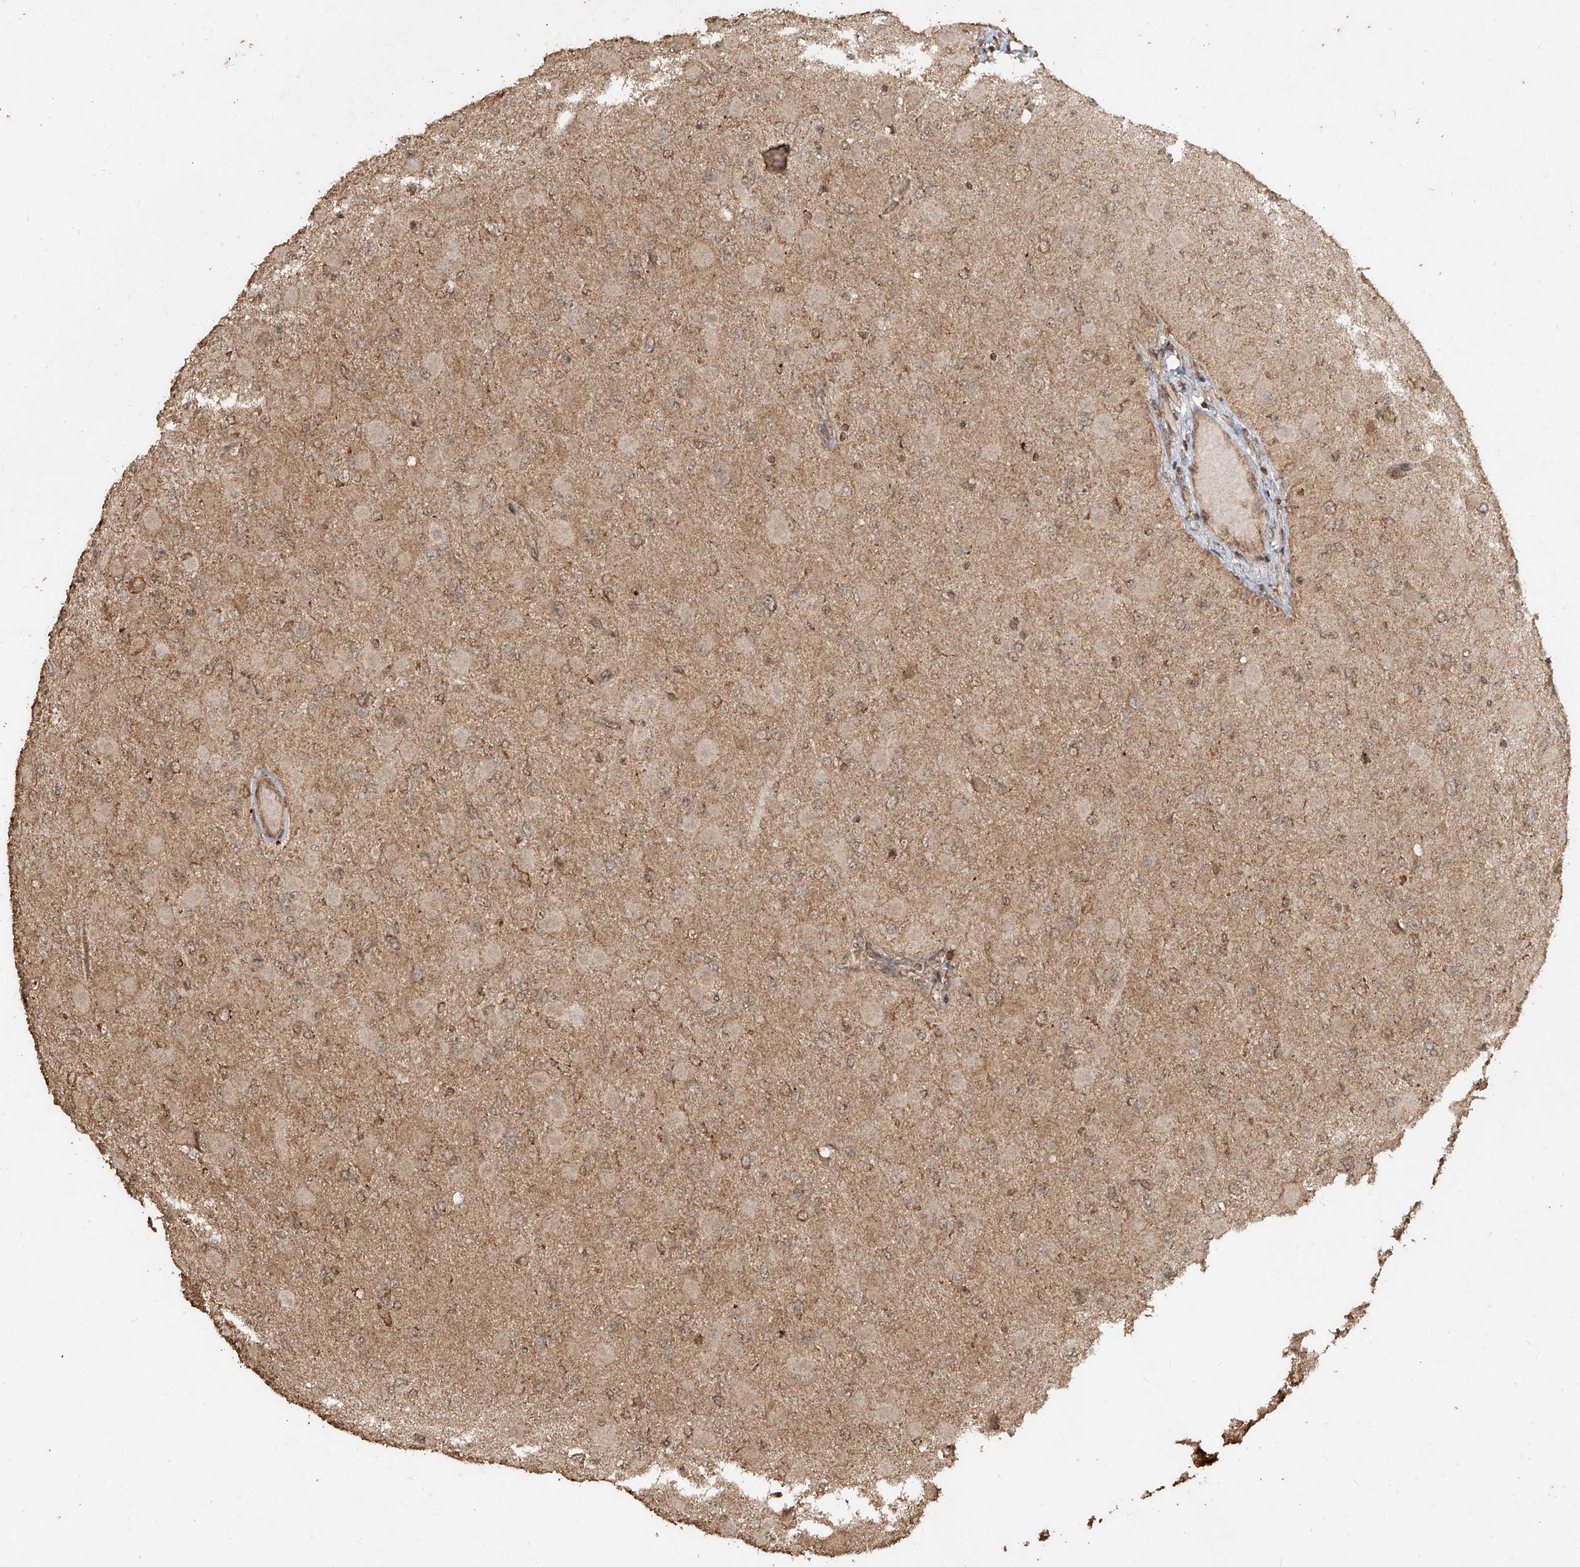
{"staining": {"intensity": "negative", "quantity": "none", "location": "none"}, "tissue": "glioma", "cell_type": "Tumor cells", "image_type": "cancer", "snomed": [{"axis": "morphology", "description": "Glioma, malignant, High grade"}, {"axis": "topography", "description": "Cerebral cortex"}], "caption": "DAB immunohistochemical staining of malignant glioma (high-grade) exhibits no significant staining in tumor cells.", "gene": "ZNF660", "patient": {"sex": "female", "age": 36}}